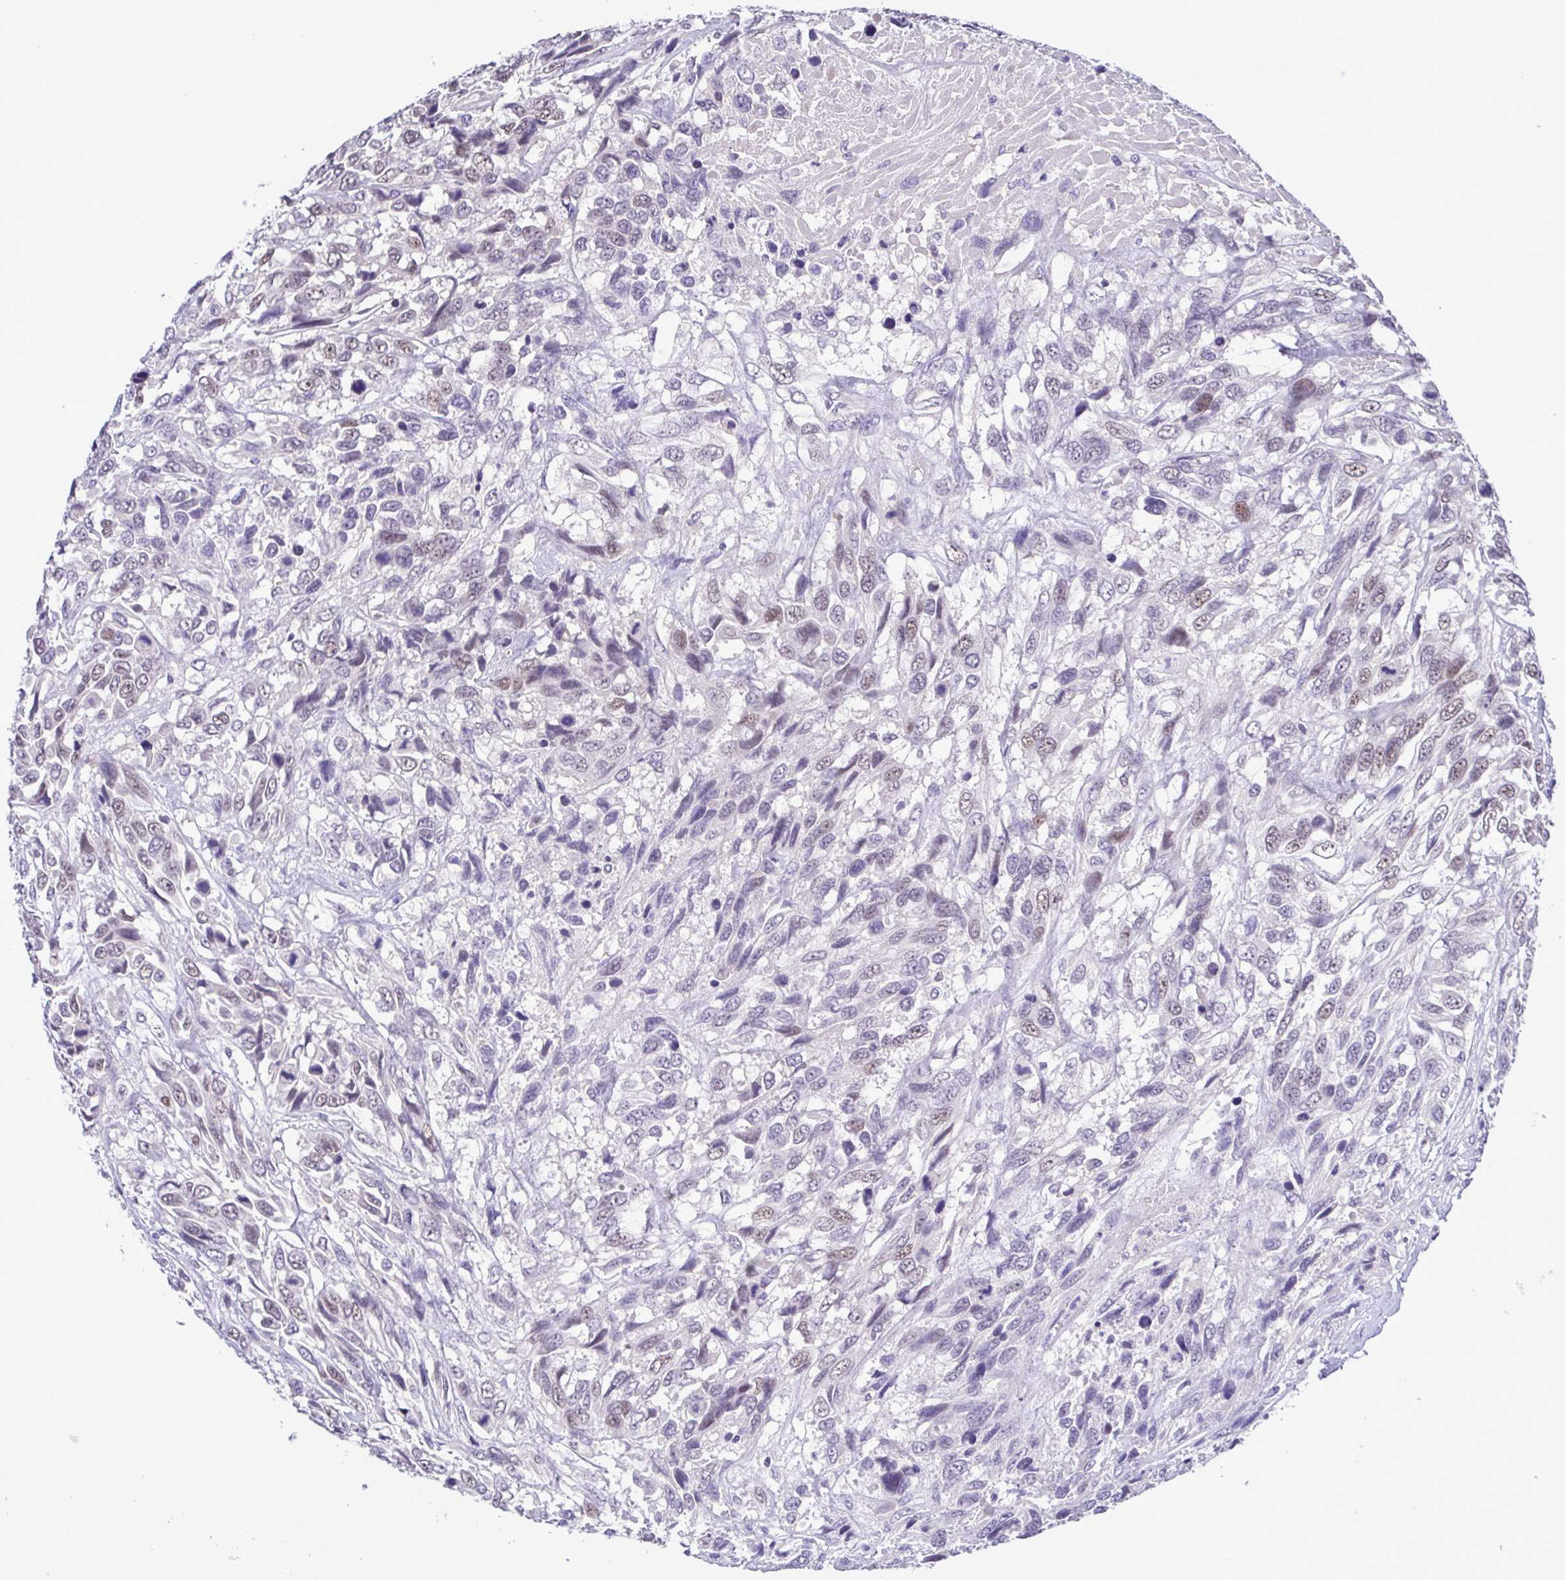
{"staining": {"intensity": "weak", "quantity": "<25%", "location": "nuclear"}, "tissue": "urothelial cancer", "cell_type": "Tumor cells", "image_type": "cancer", "snomed": [{"axis": "morphology", "description": "Urothelial carcinoma, High grade"}, {"axis": "topography", "description": "Urinary bladder"}], "caption": "This is an immunohistochemistry (IHC) micrograph of urothelial cancer. There is no positivity in tumor cells.", "gene": "TIPIN", "patient": {"sex": "female", "age": 70}}